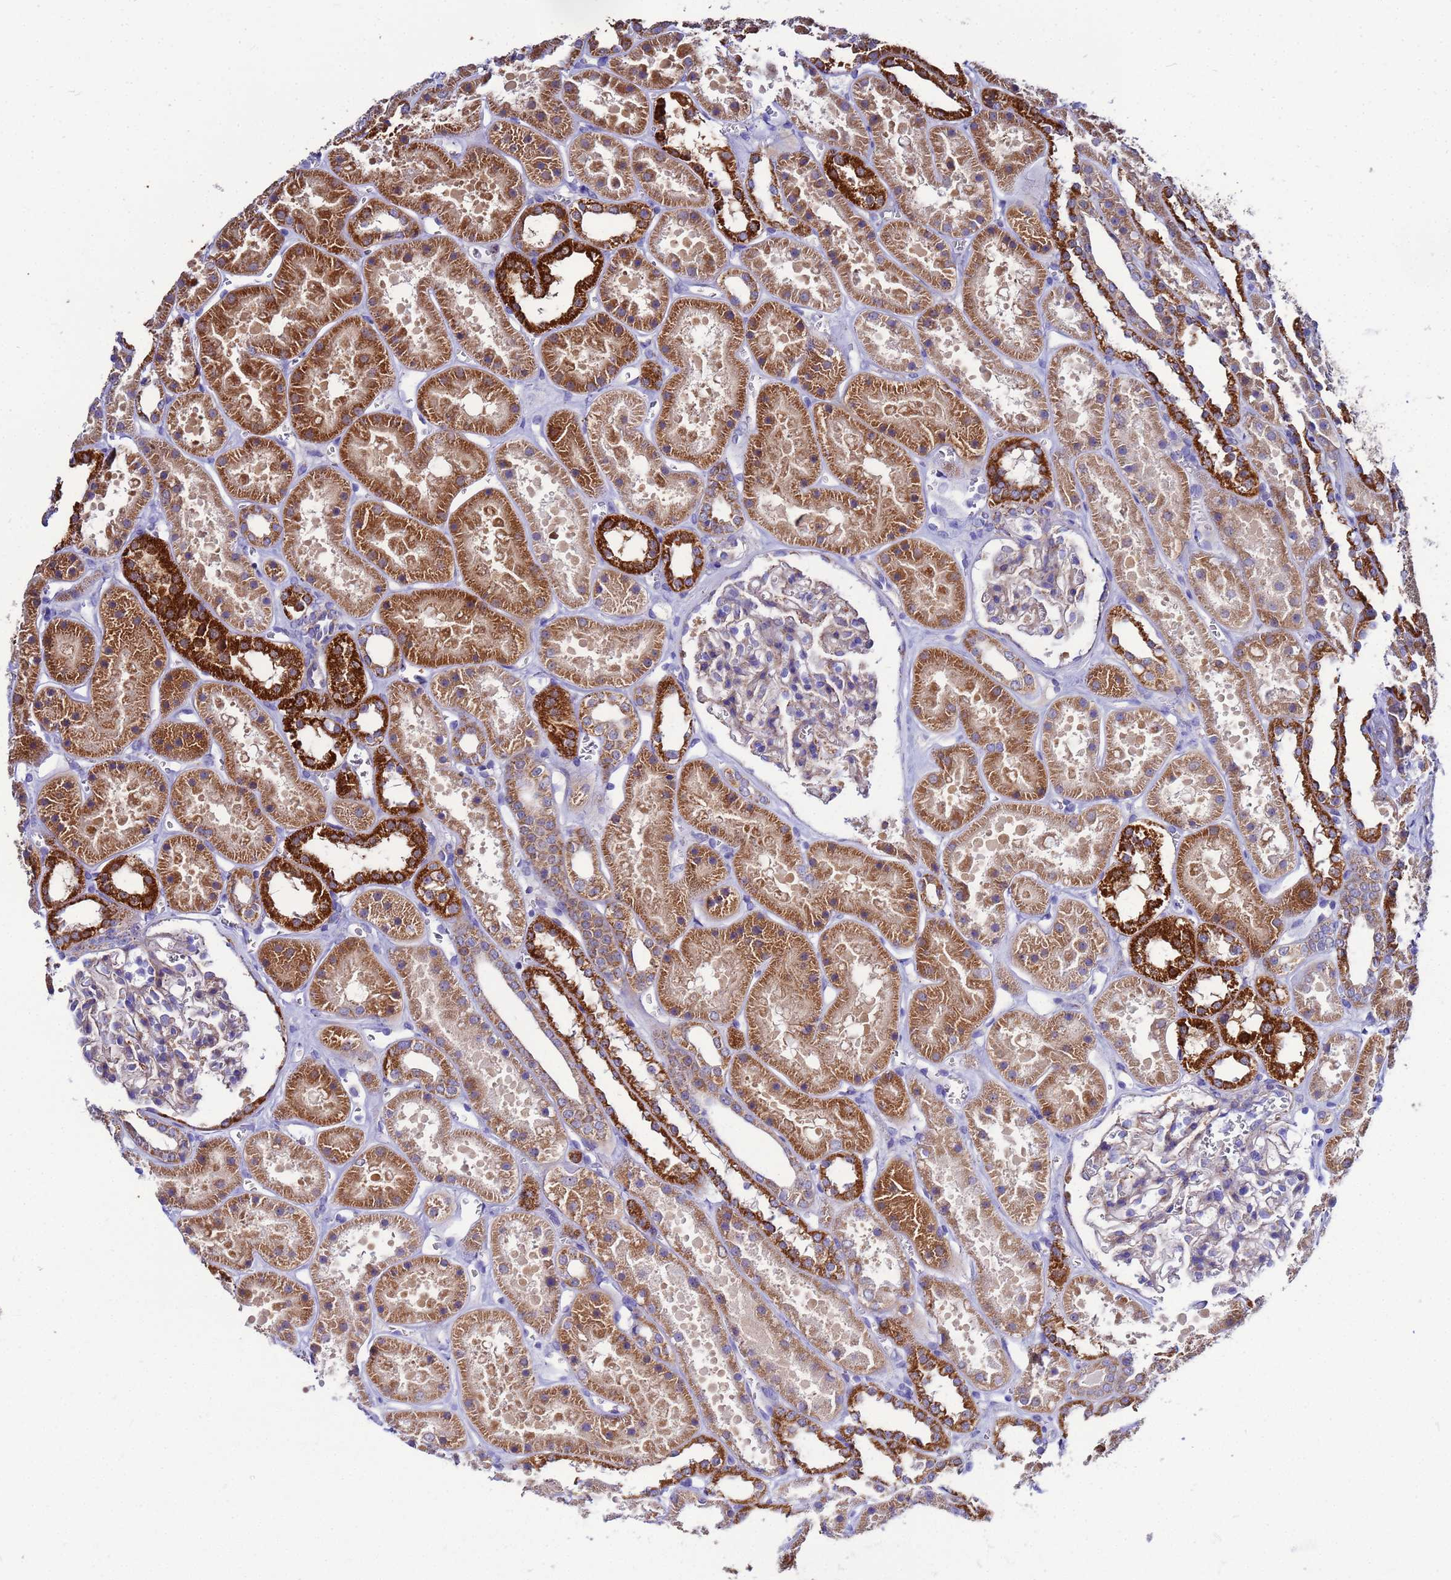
{"staining": {"intensity": "weak", "quantity": "25%-75%", "location": "cytoplasmic/membranous"}, "tissue": "kidney", "cell_type": "Cells in glomeruli", "image_type": "normal", "snomed": [{"axis": "morphology", "description": "Normal tissue, NOS"}, {"axis": "topography", "description": "Kidney"}], "caption": "A histopathology image showing weak cytoplasmic/membranous expression in about 25%-75% of cells in glomeruli in benign kidney, as visualized by brown immunohistochemical staining.", "gene": "FAHD2A", "patient": {"sex": "female", "age": 41}}